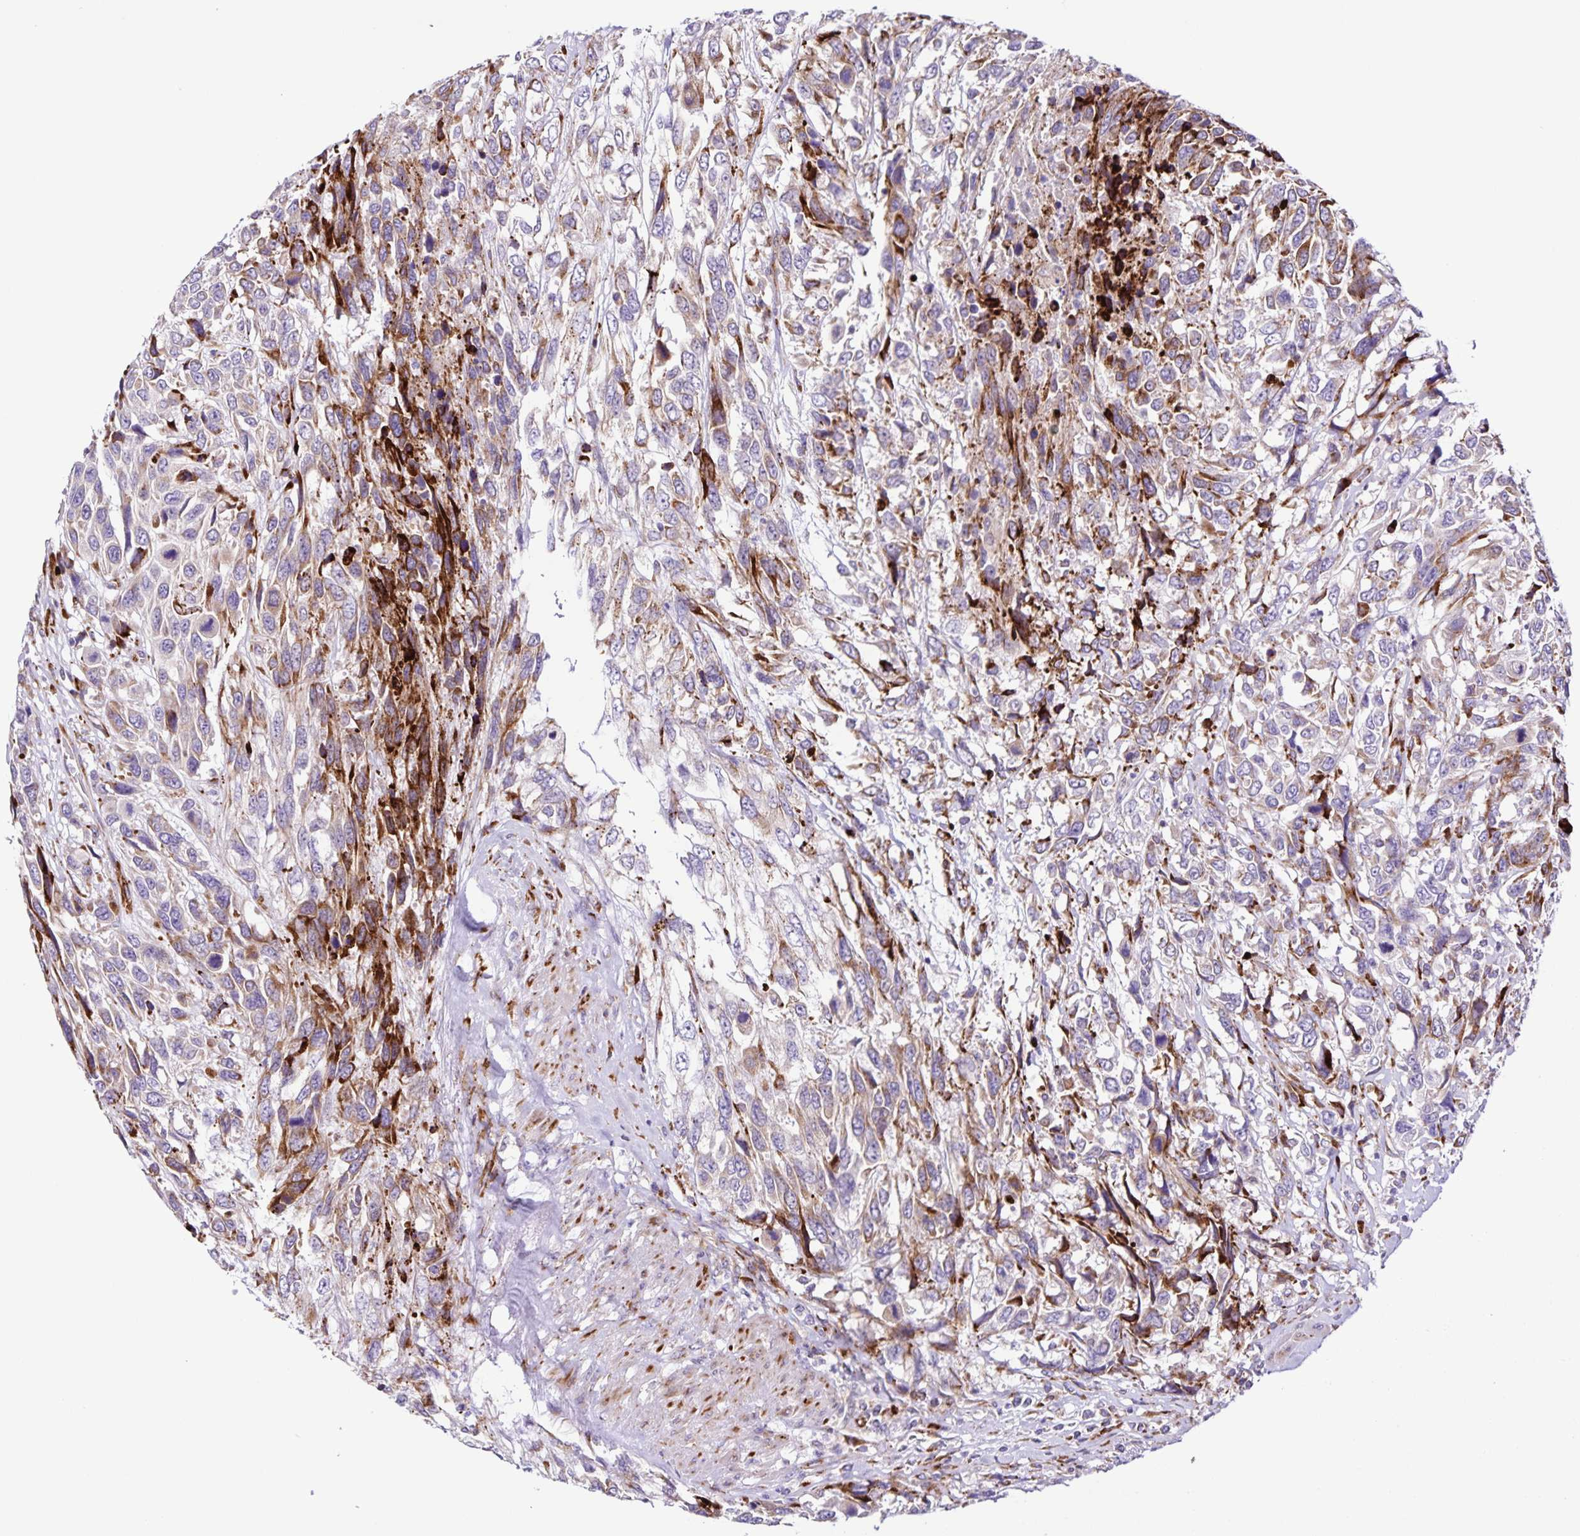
{"staining": {"intensity": "strong", "quantity": "<25%", "location": "cytoplasmic/membranous"}, "tissue": "urothelial cancer", "cell_type": "Tumor cells", "image_type": "cancer", "snomed": [{"axis": "morphology", "description": "Urothelial carcinoma, High grade"}, {"axis": "topography", "description": "Urinary bladder"}], "caption": "Protein staining exhibits strong cytoplasmic/membranous expression in about <25% of tumor cells in urothelial cancer.", "gene": "OSBPL5", "patient": {"sex": "female", "age": 70}}